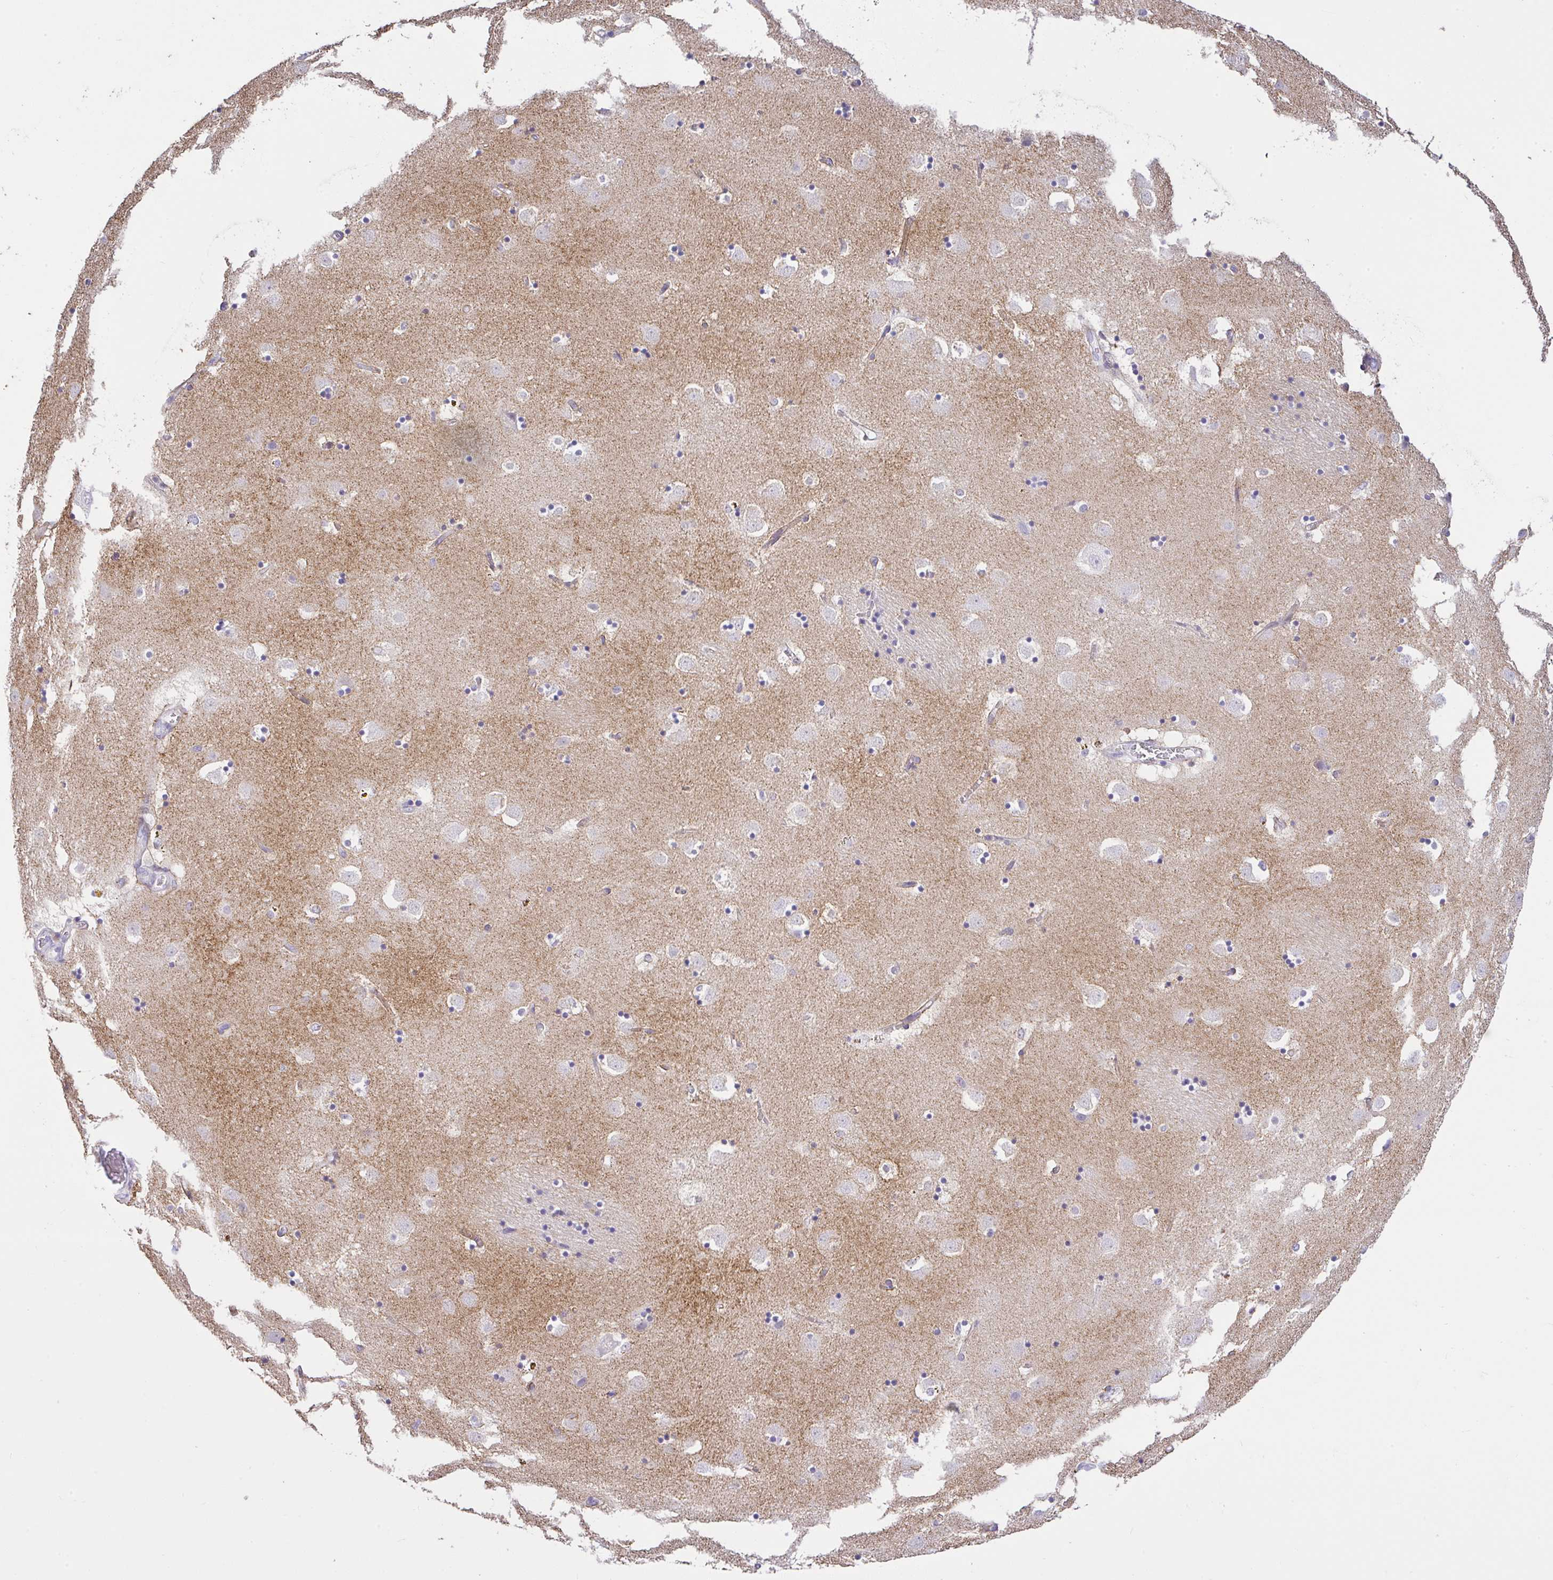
{"staining": {"intensity": "negative", "quantity": "none", "location": "none"}, "tissue": "caudate", "cell_type": "Glial cells", "image_type": "normal", "snomed": [{"axis": "morphology", "description": "Normal tissue, NOS"}, {"axis": "topography", "description": "Lateral ventricle wall"}], "caption": "Image shows no protein positivity in glial cells of unremarkable caudate.", "gene": "CTU1", "patient": {"sex": "male", "age": 58}}